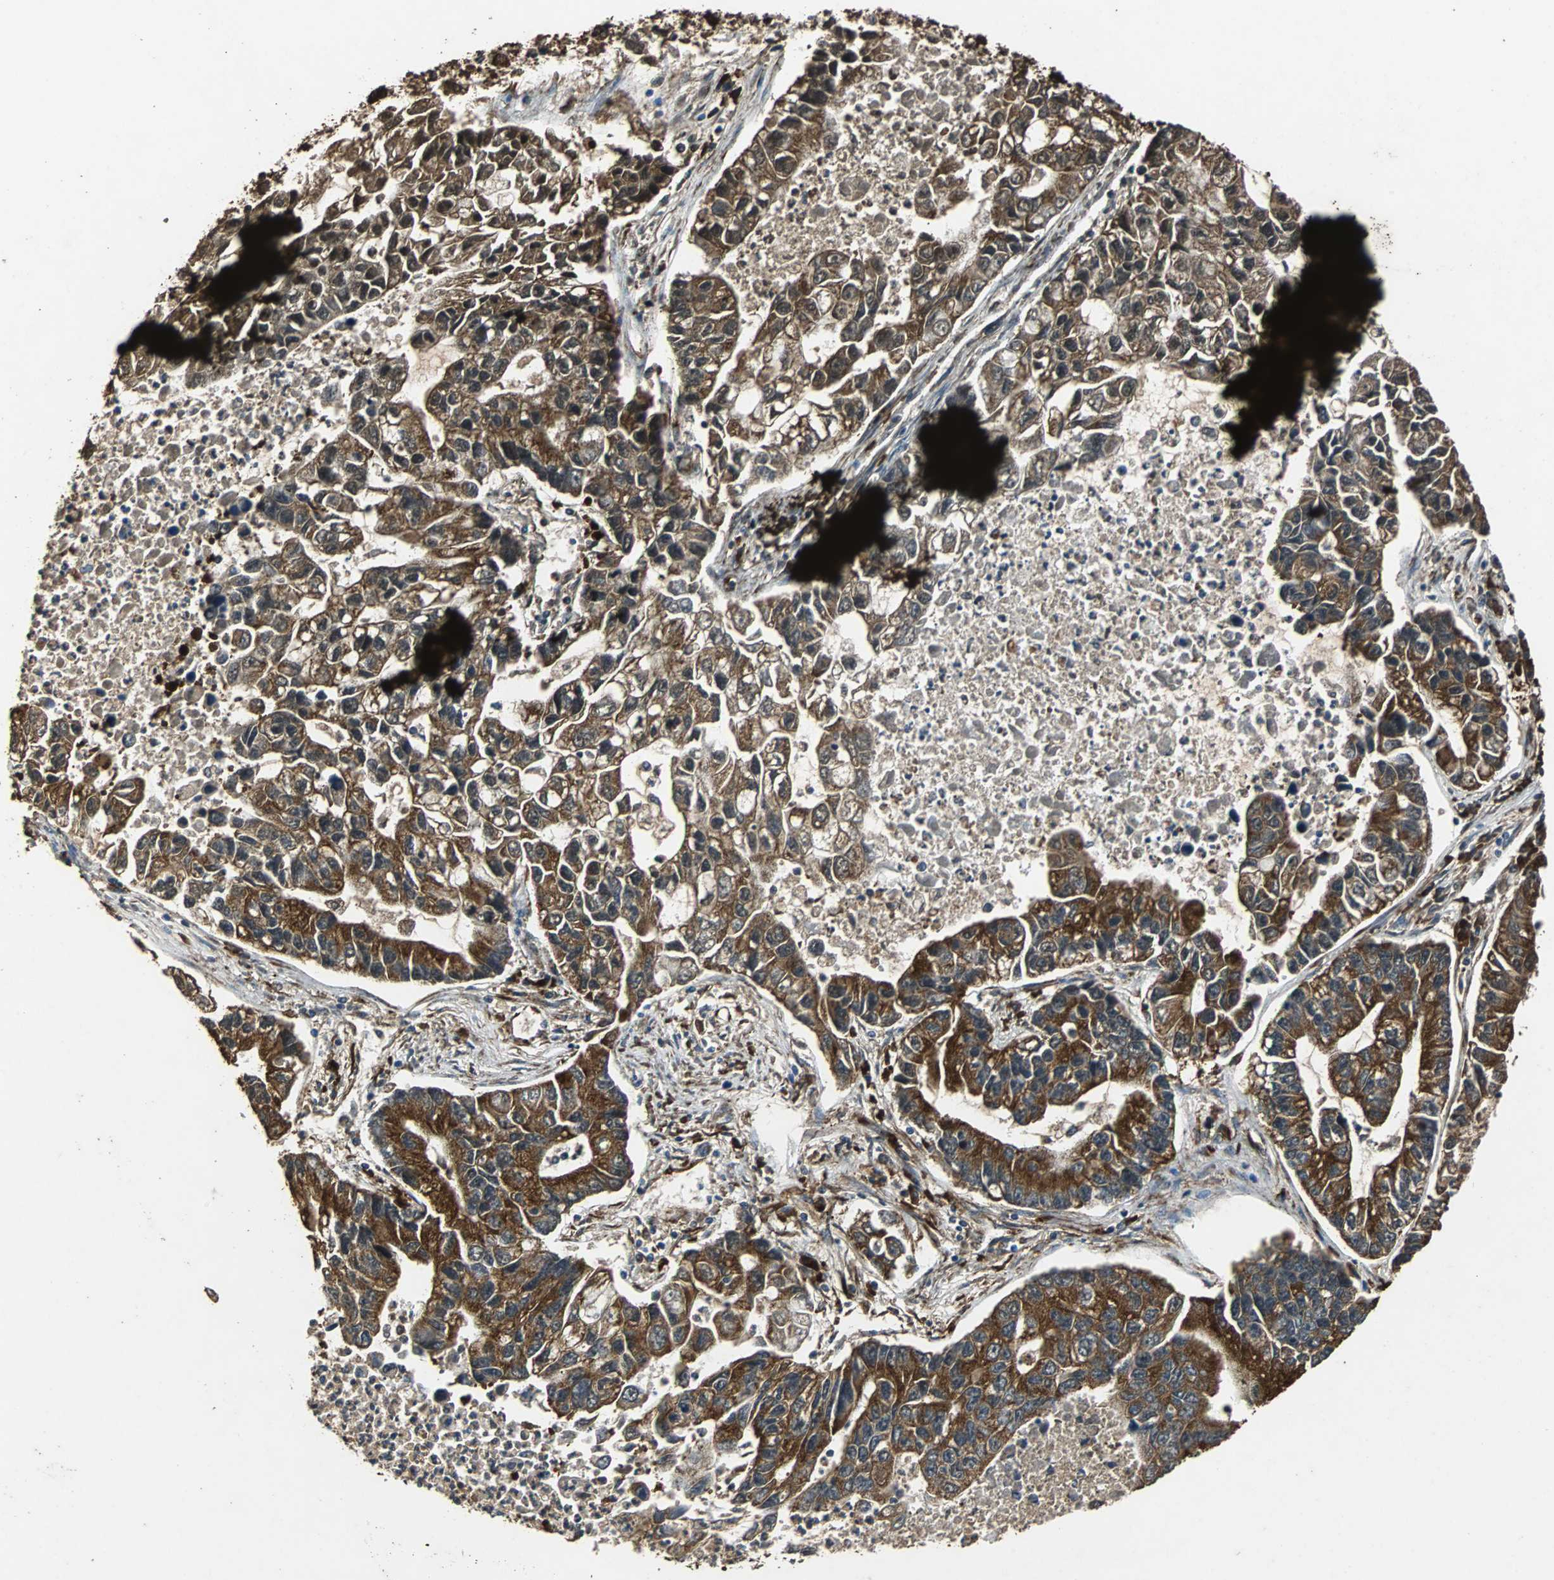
{"staining": {"intensity": "strong", "quantity": ">75%", "location": "cytoplasmic/membranous"}, "tissue": "lung cancer", "cell_type": "Tumor cells", "image_type": "cancer", "snomed": [{"axis": "morphology", "description": "Adenocarcinoma, NOS"}, {"axis": "topography", "description": "Lung"}], "caption": "Immunohistochemical staining of lung adenocarcinoma shows high levels of strong cytoplasmic/membranous expression in approximately >75% of tumor cells.", "gene": "NAA10", "patient": {"sex": "female", "age": 51}}